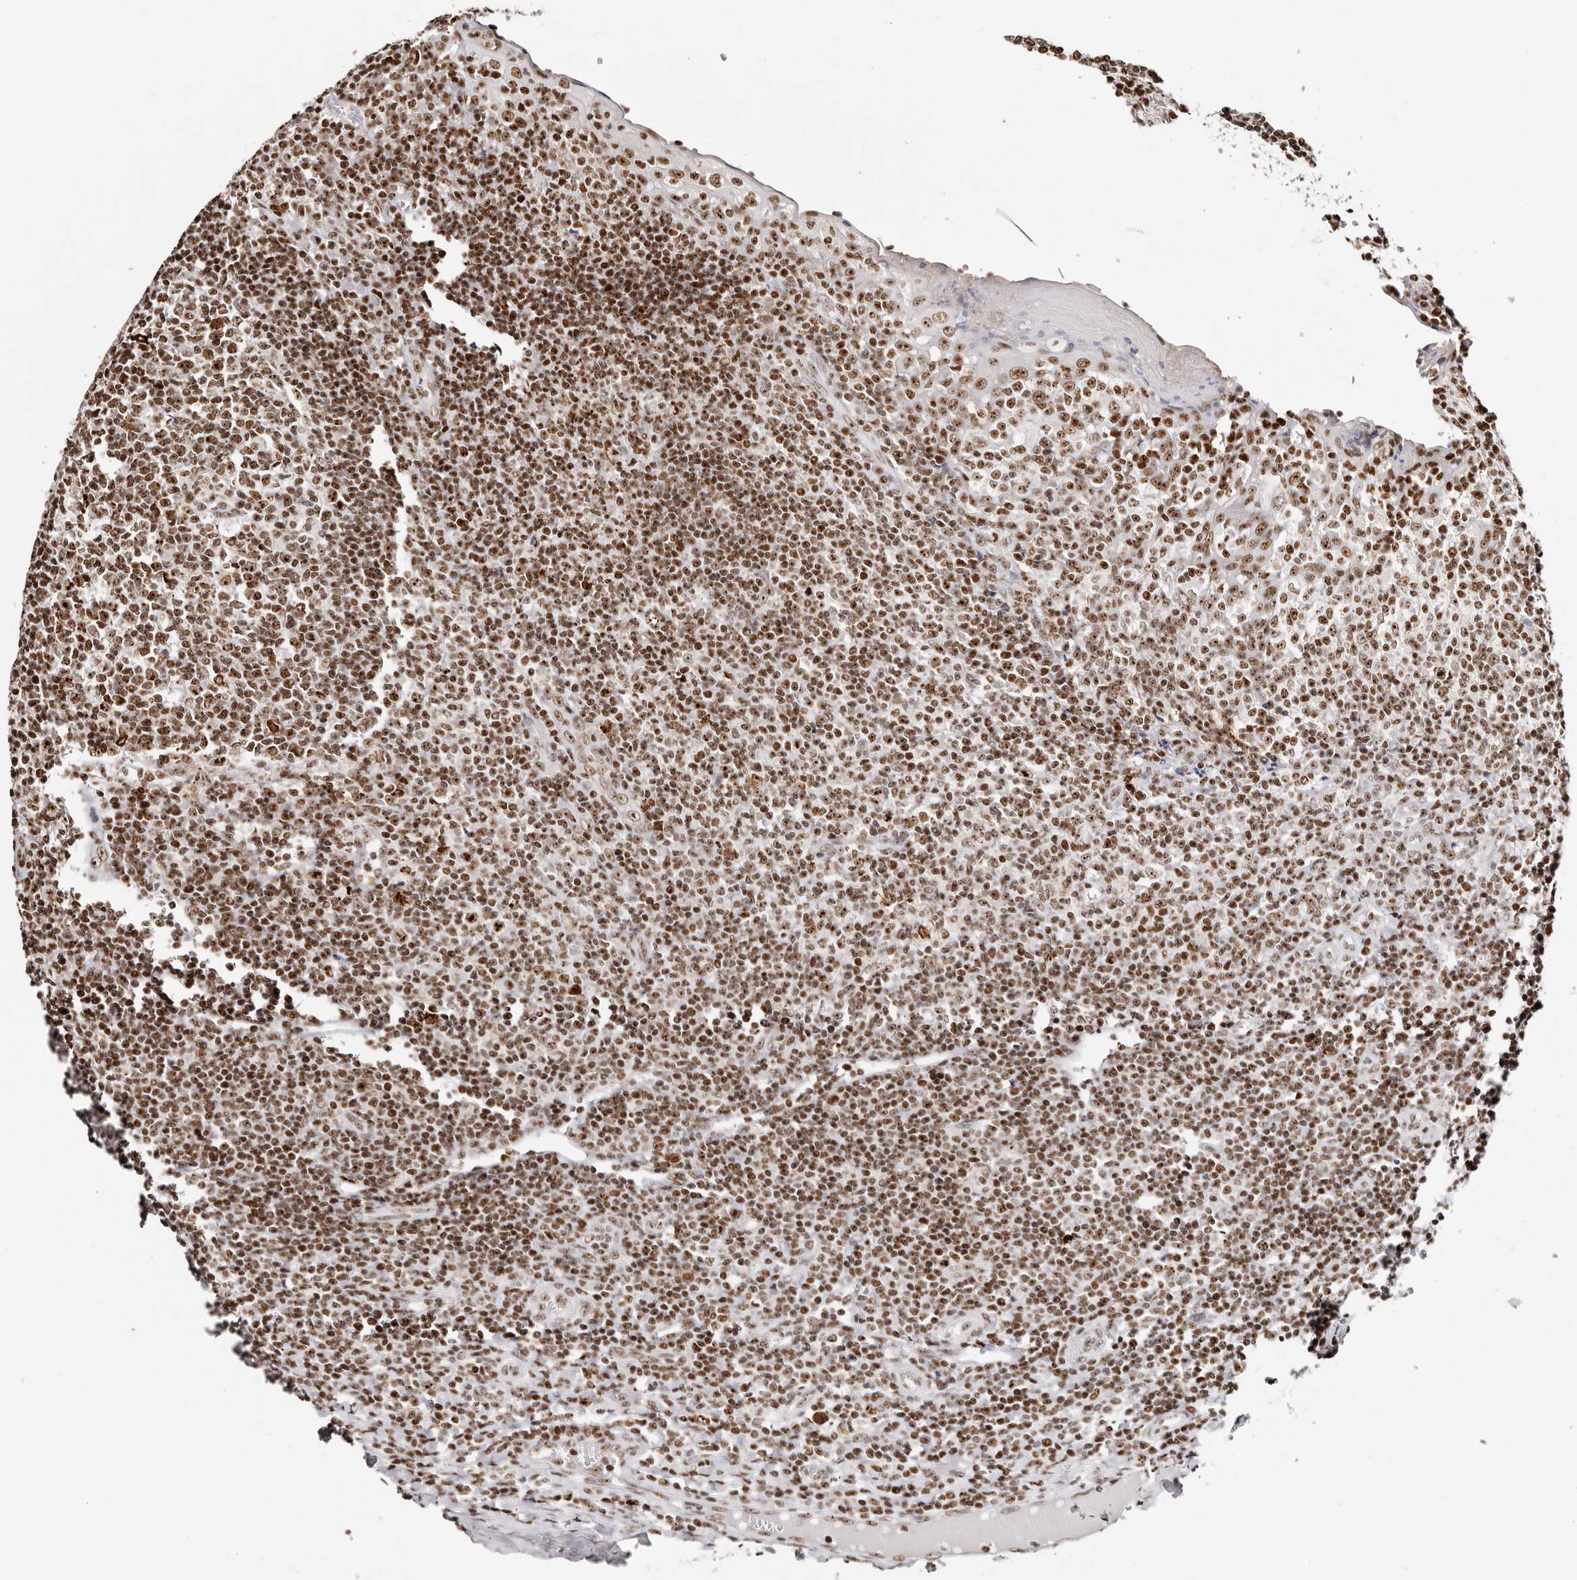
{"staining": {"intensity": "strong", "quantity": ">75%", "location": "nuclear"}, "tissue": "tonsil", "cell_type": "Germinal center cells", "image_type": "normal", "snomed": [{"axis": "morphology", "description": "Normal tissue, NOS"}, {"axis": "topography", "description": "Tonsil"}], "caption": "Immunohistochemical staining of unremarkable tonsil displays >75% levels of strong nuclear protein positivity in approximately >75% of germinal center cells.", "gene": "IQGAP3", "patient": {"sex": "female", "age": 19}}